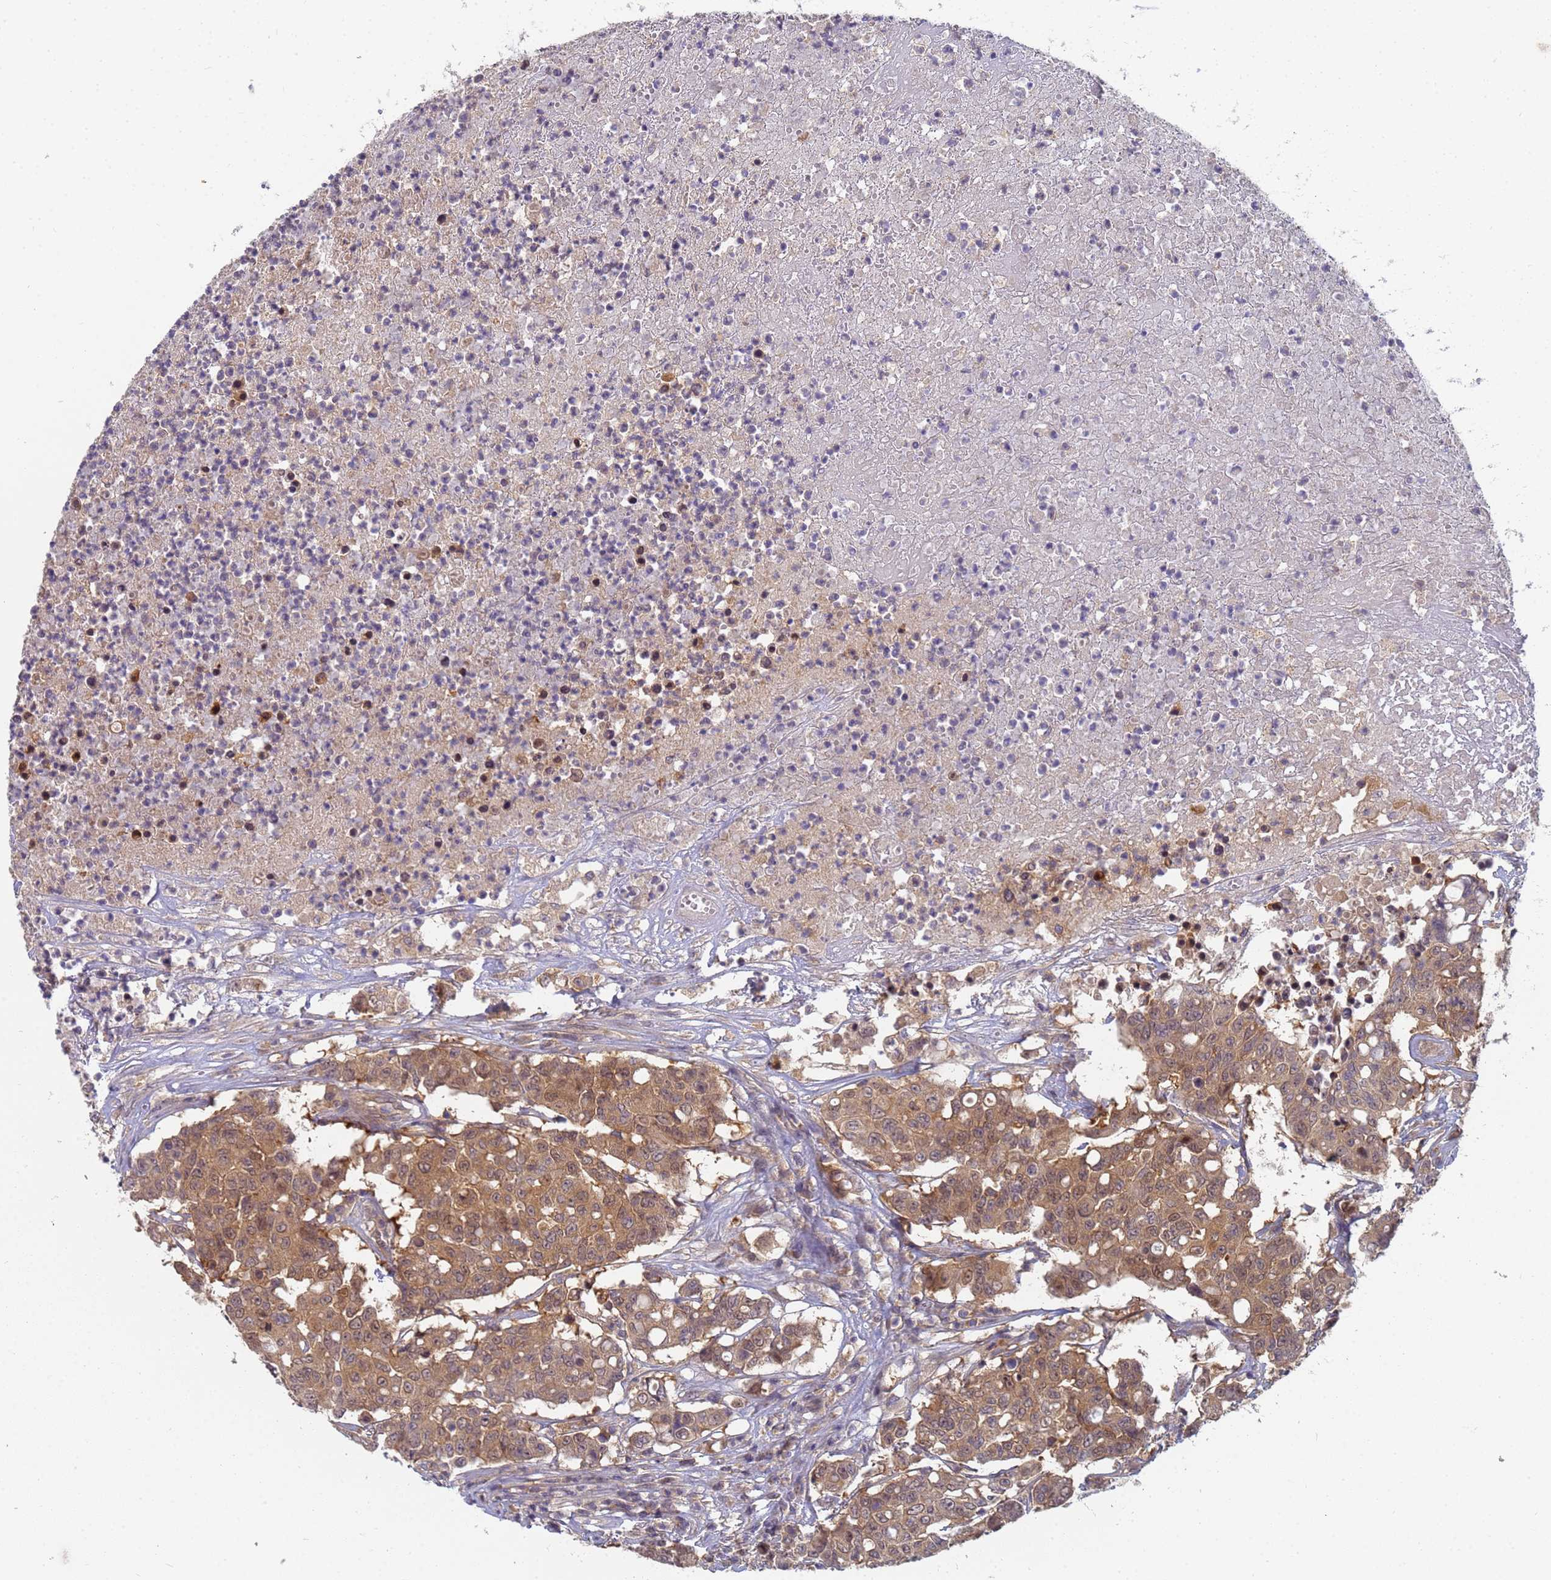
{"staining": {"intensity": "moderate", "quantity": ">75%", "location": "cytoplasmic/membranous"}, "tissue": "colorectal cancer", "cell_type": "Tumor cells", "image_type": "cancer", "snomed": [{"axis": "morphology", "description": "Adenocarcinoma, NOS"}, {"axis": "topography", "description": "Colon"}], "caption": "Approximately >75% of tumor cells in colorectal adenocarcinoma display moderate cytoplasmic/membranous protein expression as visualized by brown immunohistochemical staining.", "gene": "SHARPIN", "patient": {"sex": "male", "age": 51}}